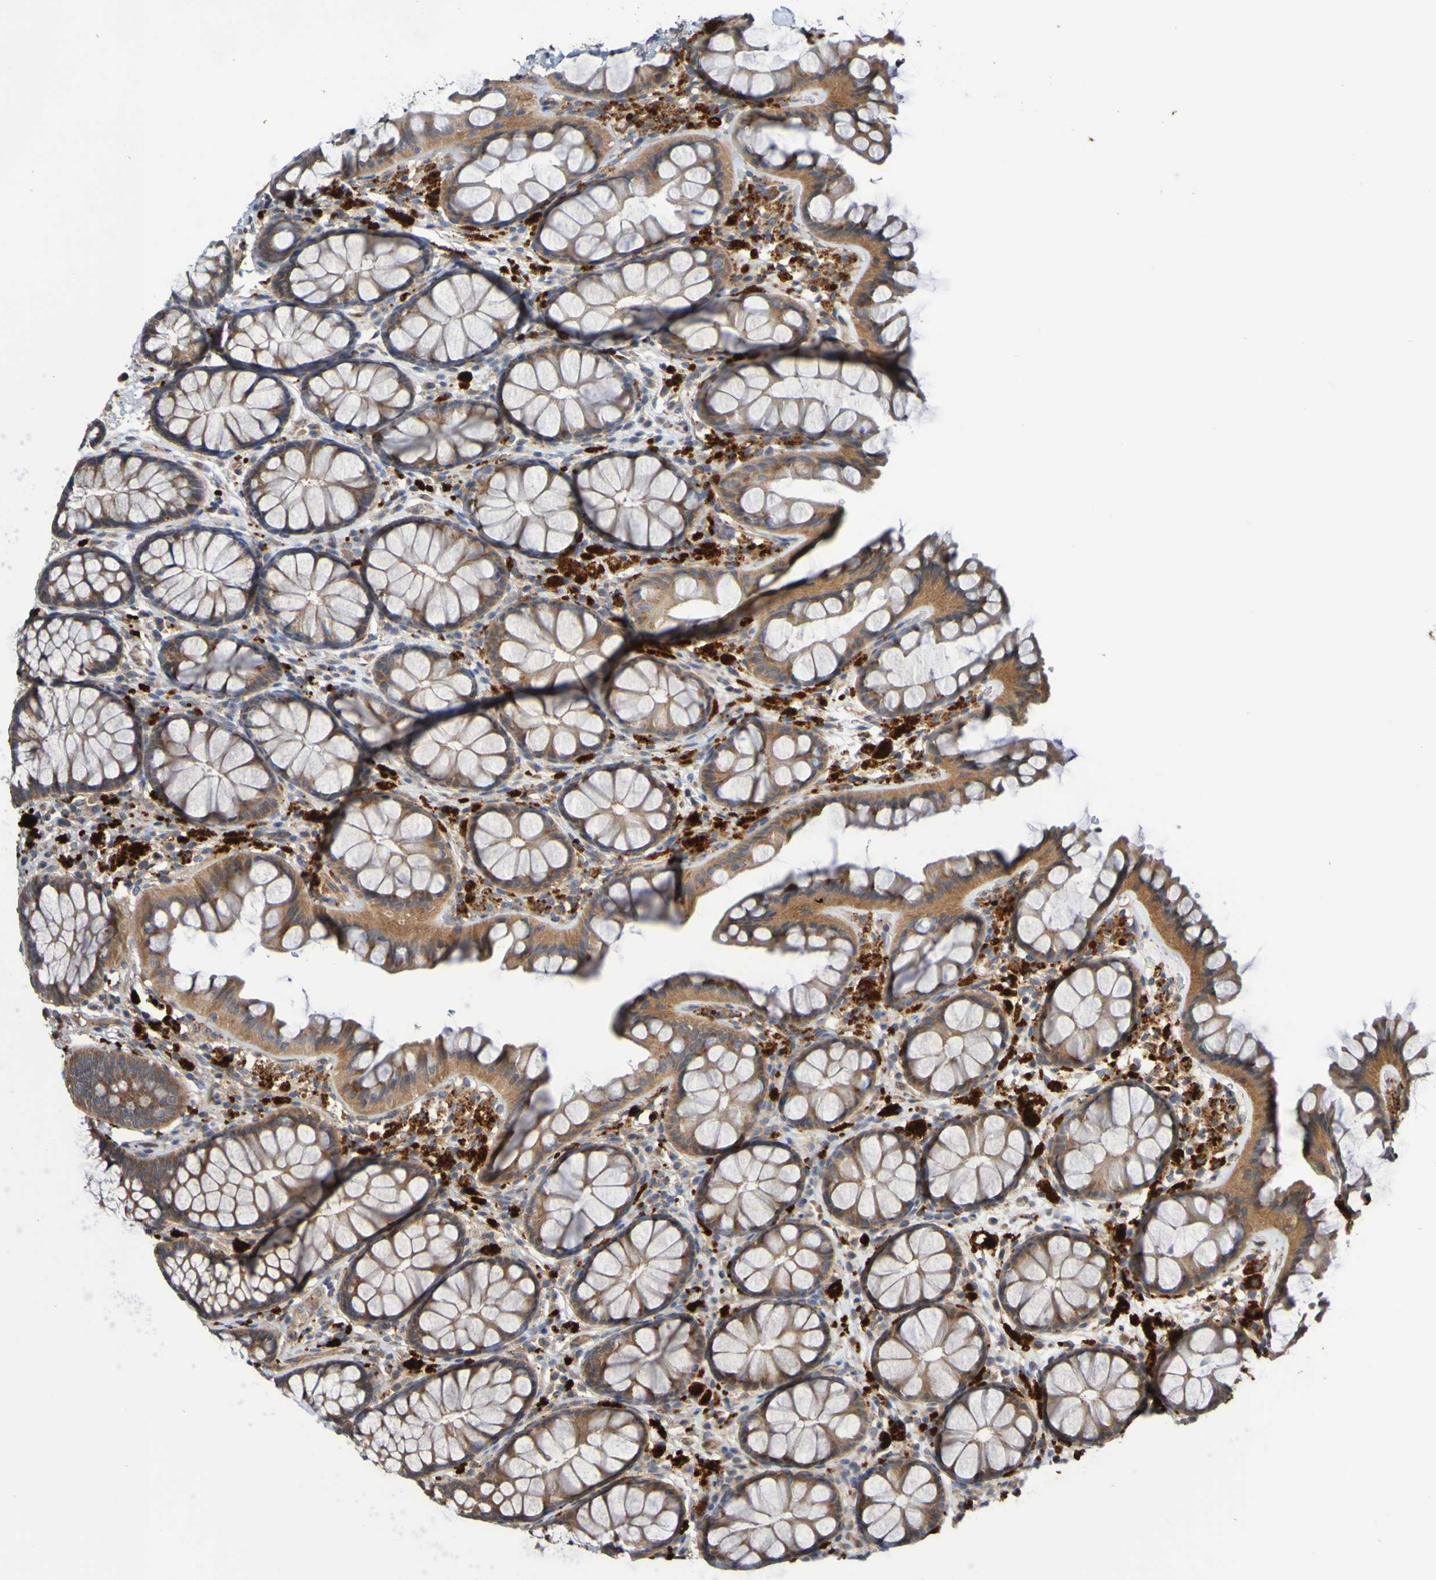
{"staining": {"intensity": "moderate", "quantity": ">75%", "location": "cytoplasmic/membranous"}, "tissue": "colon", "cell_type": "Endothelial cells", "image_type": "normal", "snomed": [{"axis": "morphology", "description": "Normal tissue, NOS"}, {"axis": "topography", "description": "Colon"}], "caption": "An IHC histopathology image of benign tissue is shown. Protein staining in brown labels moderate cytoplasmic/membranous positivity in colon within endothelial cells.", "gene": "UCN", "patient": {"sex": "female", "age": 55}}